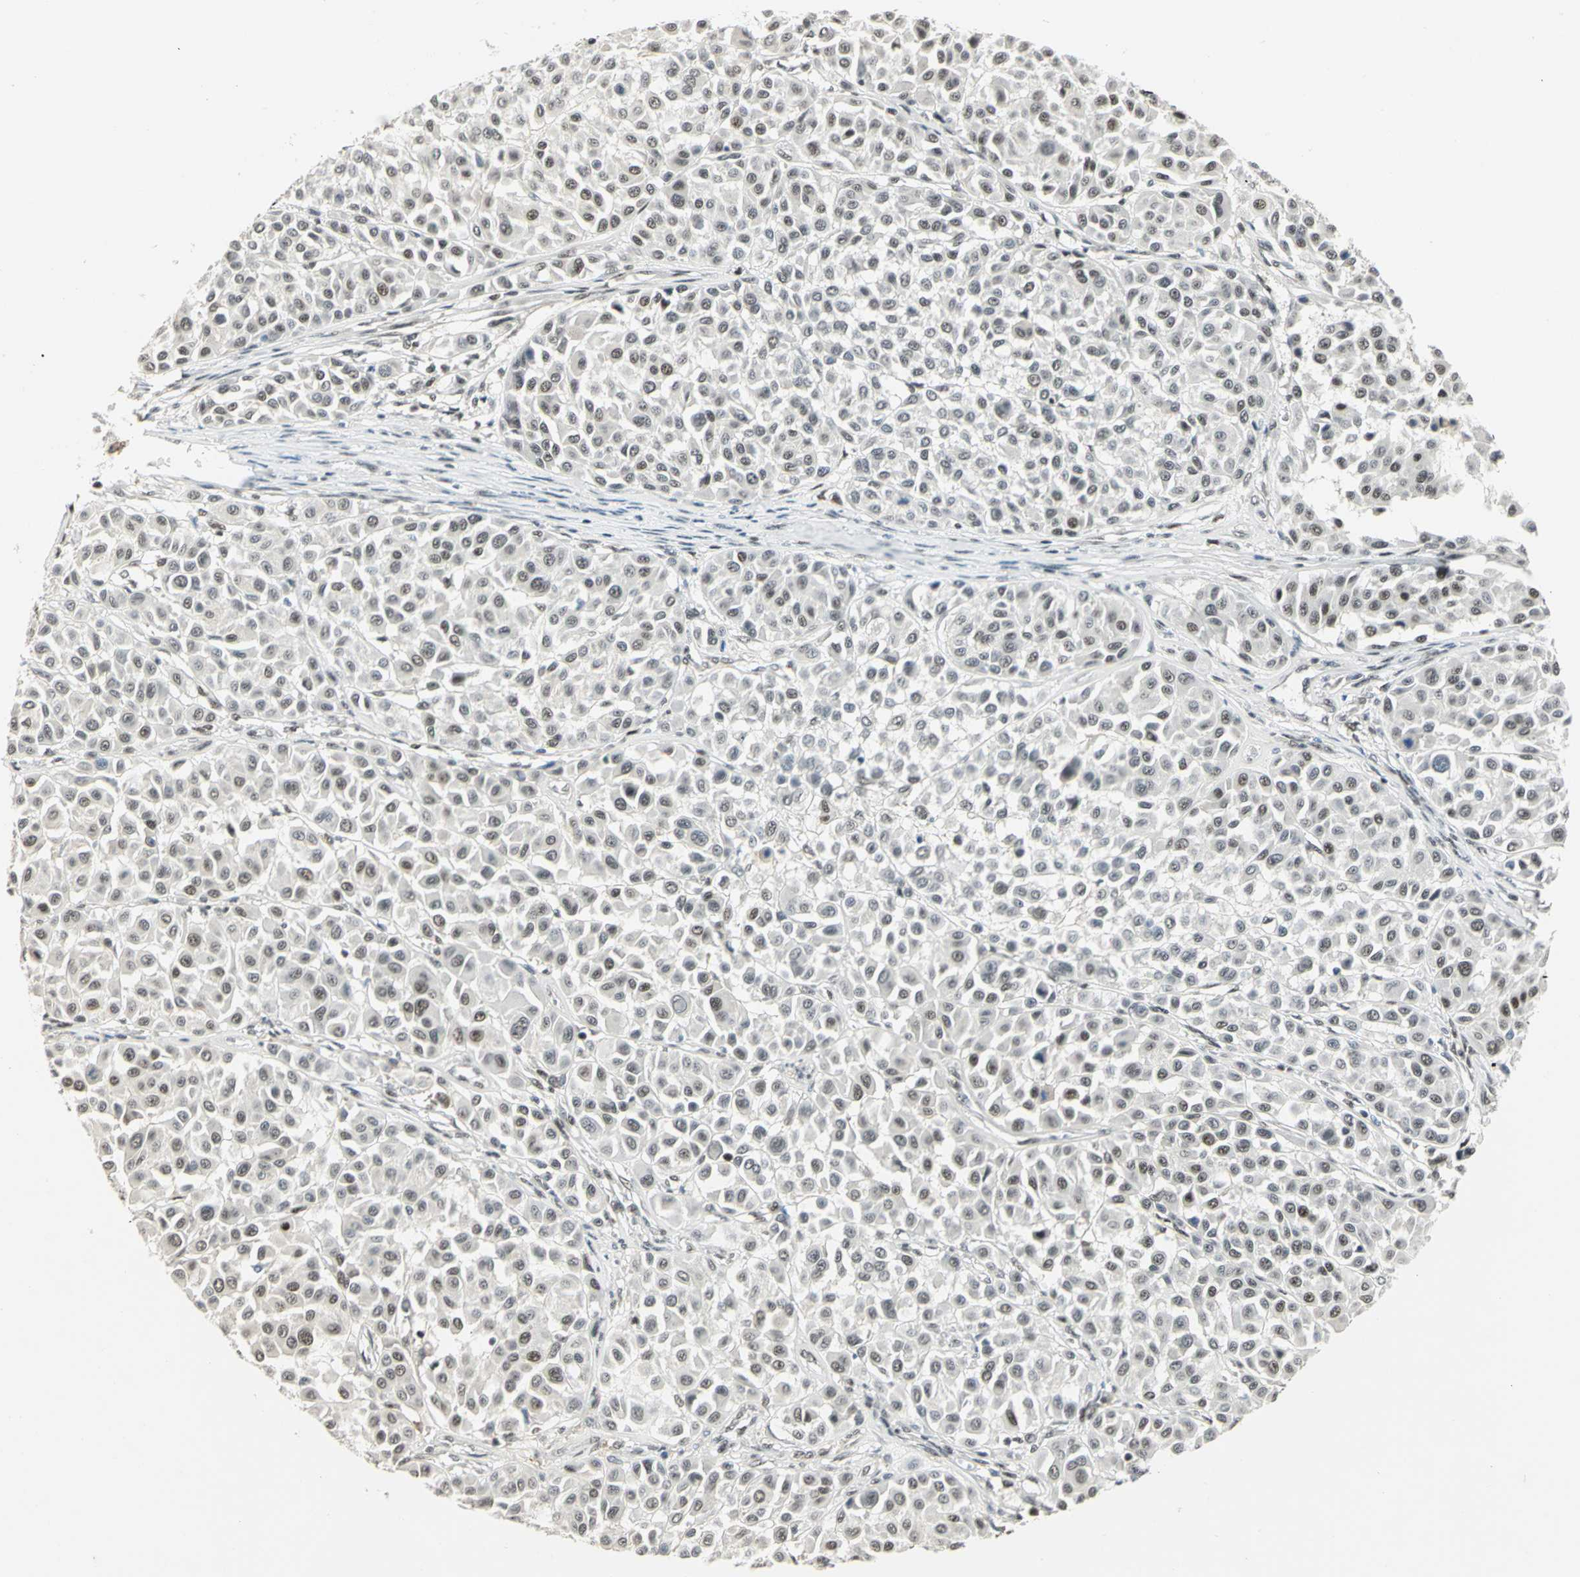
{"staining": {"intensity": "moderate", "quantity": ">75%", "location": "nuclear"}, "tissue": "melanoma", "cell_type": "Tumor cells", "image_type": "cancer", "snomed": [{"axis": "morphology", "description": "Malignant melanoma, Metastatic site"}, {"axis": "topography", "description": "Soft tissue"}], "caption": "This photomicrograph displays immunohistochemistry (IHC) staining of human malignant melanoma (metastatic site), with medium moderate nuclear staining in approximately >75% of tumor cells.", "gene": "CCNT1", "patient": {"sex": "male", "age": 41}}